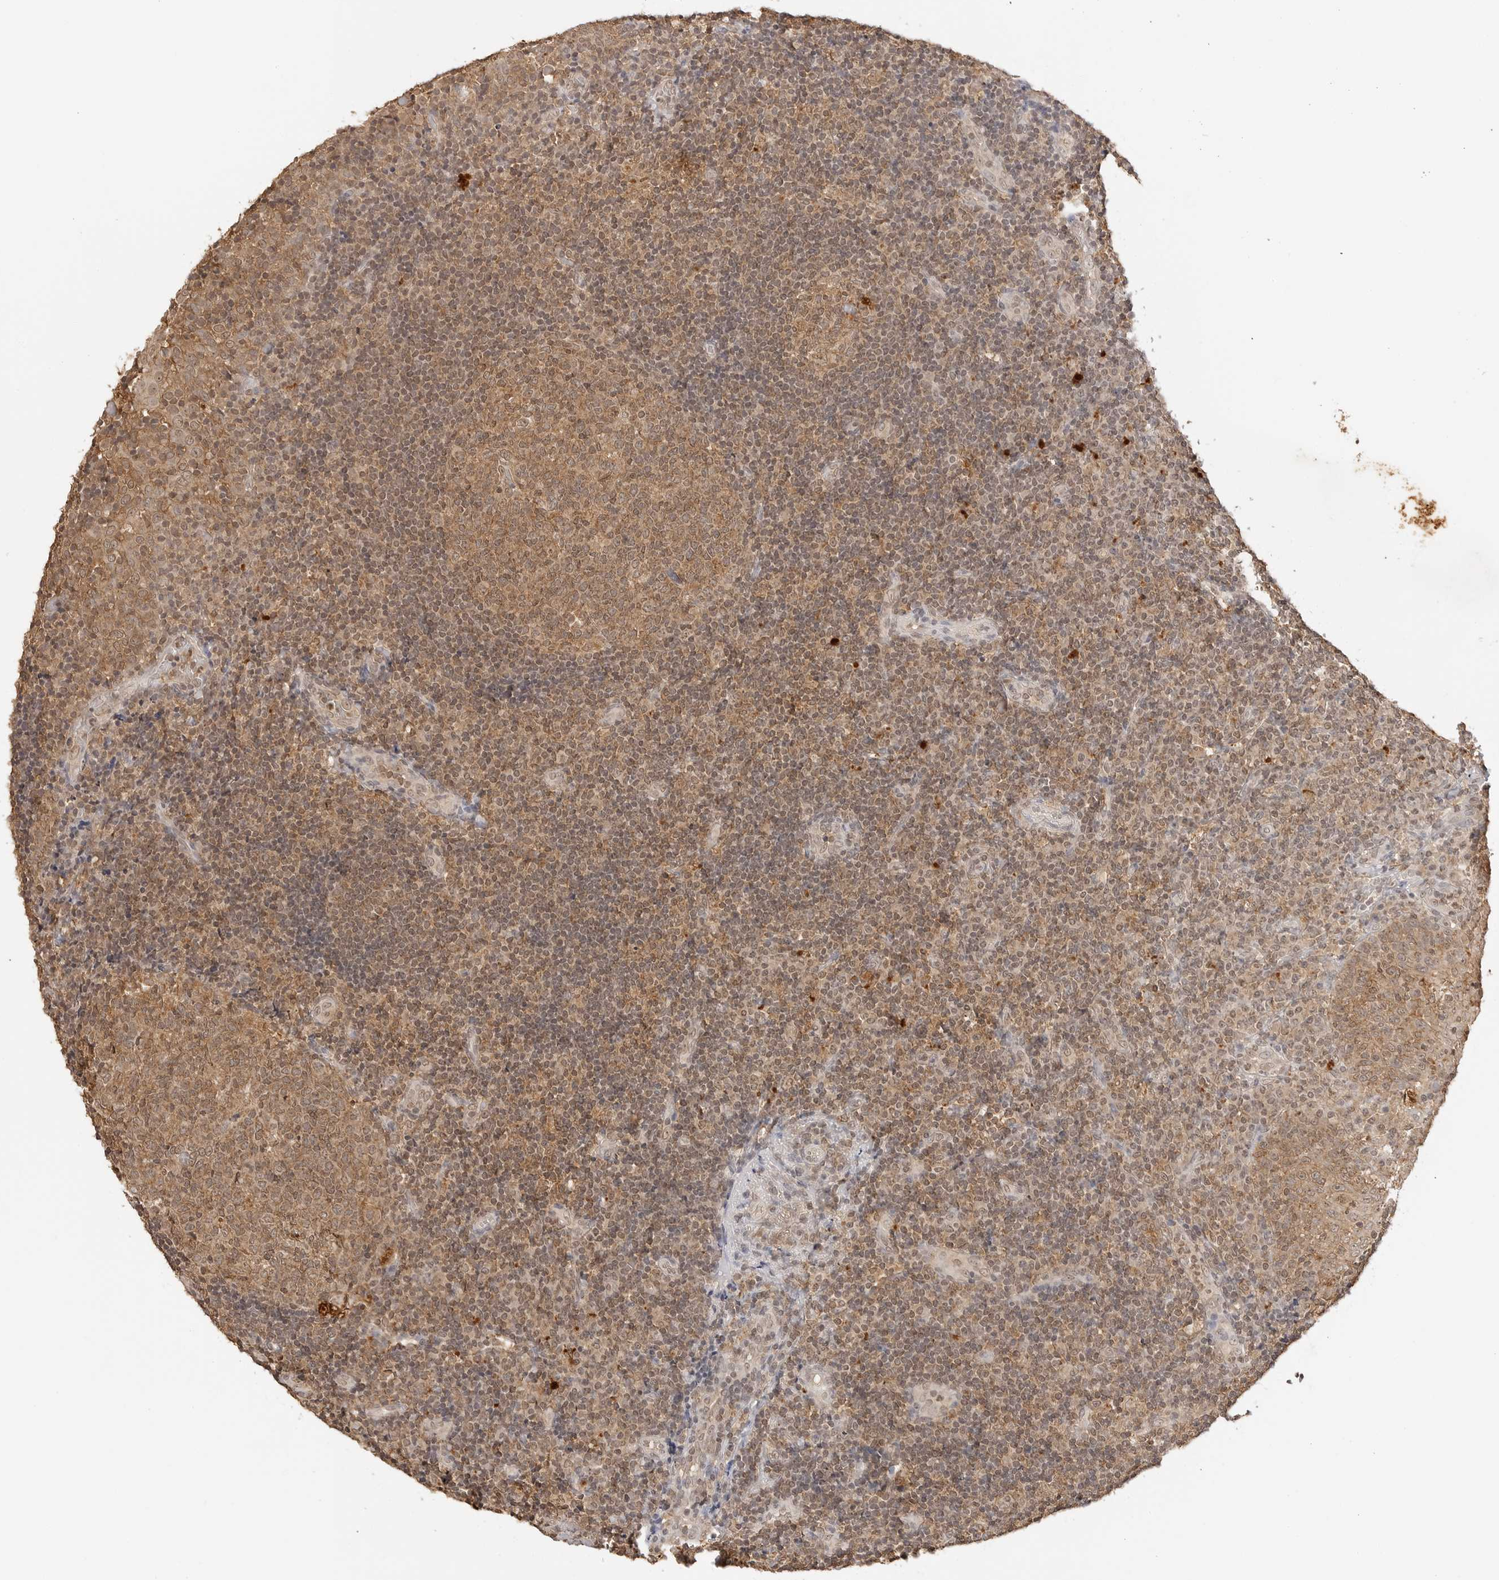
{"staining": {"intensity": "moderate", "quantity": ">75%", "location": "cytoplasmic/membranous,nuclear"}, "tissue": "tonsil", "cell_type": "Germinal center cells", "image_type": "normal", "snomed": [{"axis": "morphology", "description": "Normal tissue, NOS"}, {"axis": "topography", "description": "Tonsil"}], "caption": "Immunohistochemistry image of unremarkable tonsil: human tonsil stained using immunohistochemistry demonstrates medium levels of moderate protein expression localized specifically in the cytoplasmic/membranous,nuclear of germinal center cells, appearing as a cytoplasmic/membranous,nuclear brown color.", "gene": "EPHA1", "patient": {"sex": "female", "age": 40}}